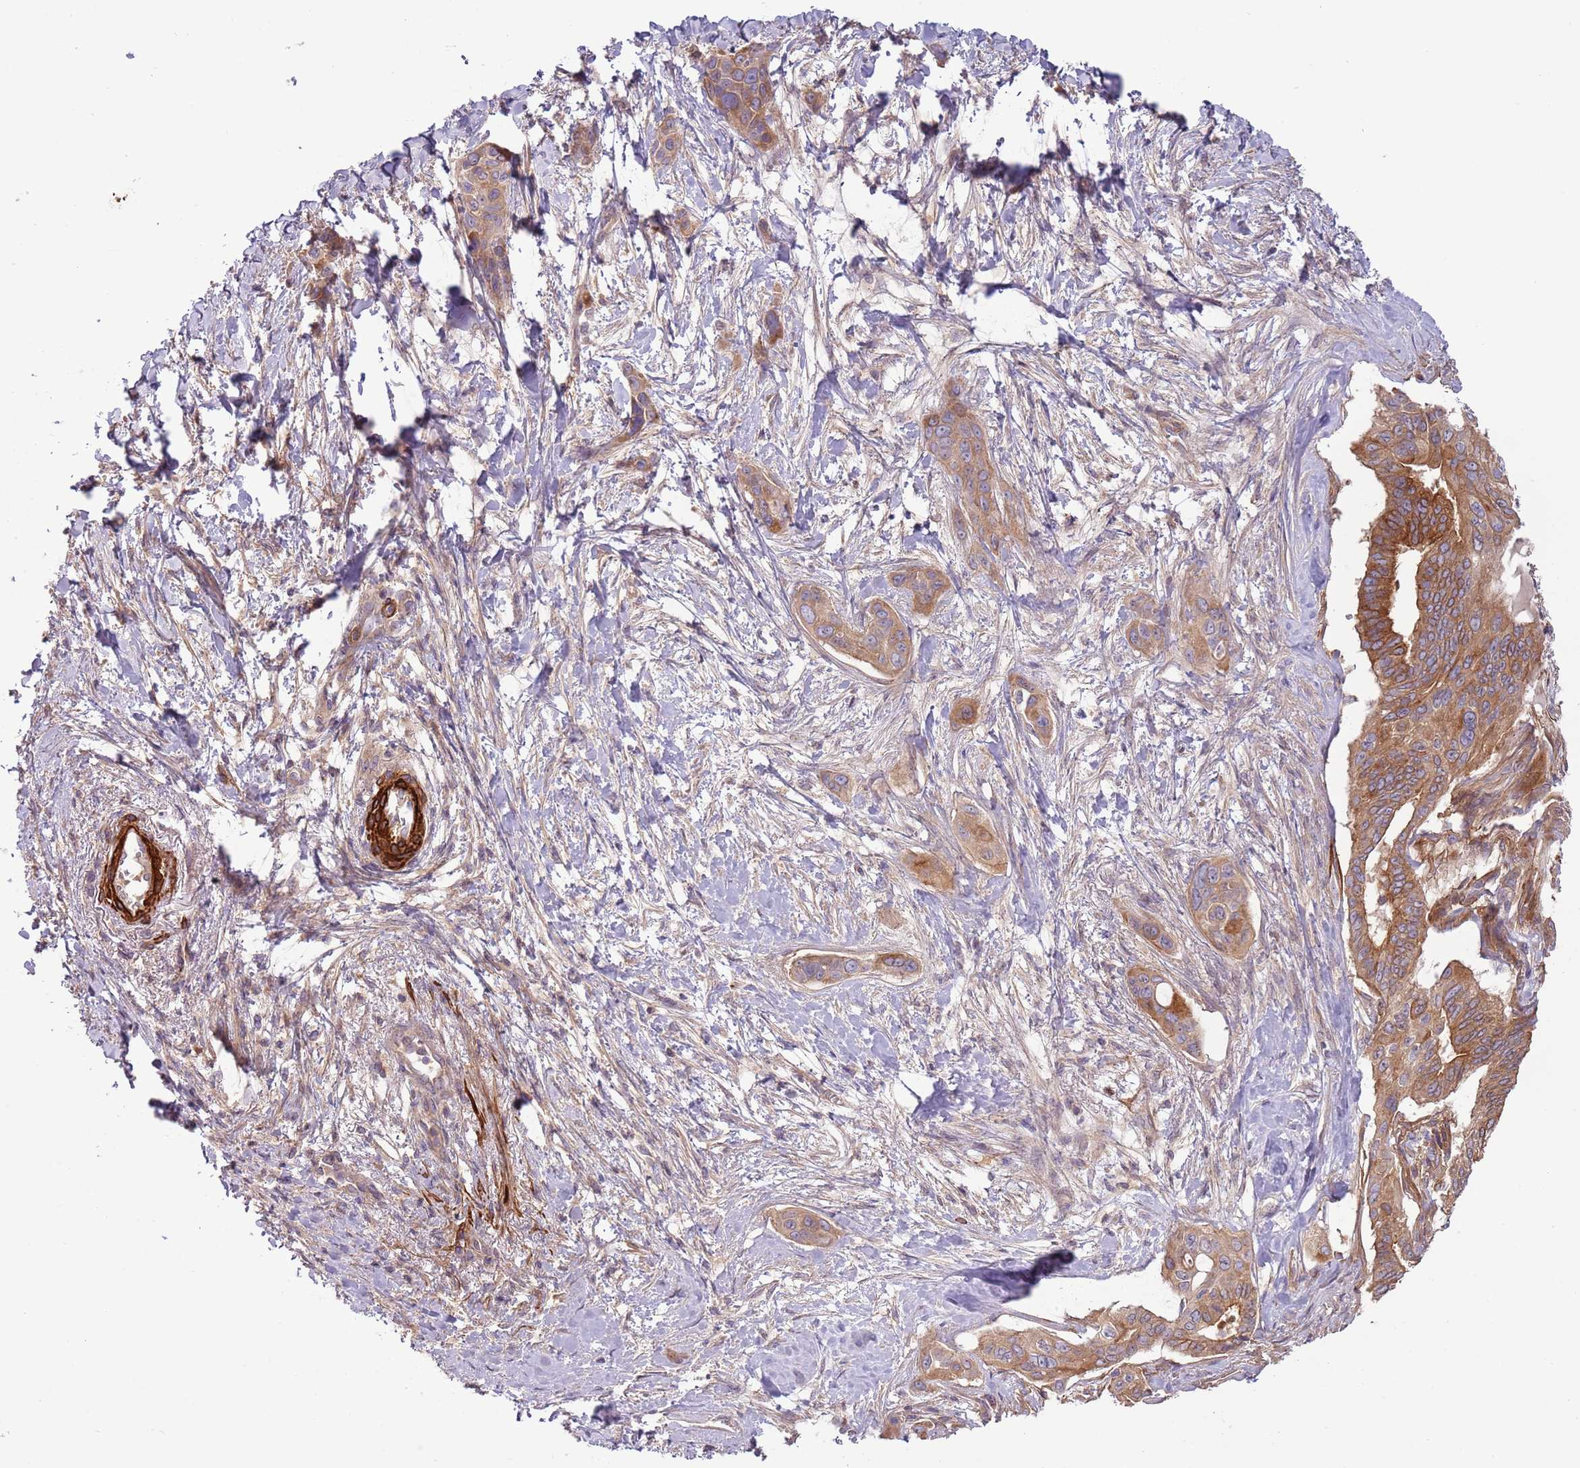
{"staining": {"intensity": "moderate", "quantity": ">75%", "location": "cytoplasmic/membranous"}, "tissue": "pancreatic cancer", "cell_type": "Tumor cells", "image_type": "cancer", "snomed": [{"axis": "morphology", "description": "Adenocarcinoma, NOS"}, {"axis": "topography", "description": "Pancreas"}], "caption": "Protein staining demonstrates moderate cytoplasmic/membranous positivity in about >75% of tumor cells in pancreatic adenocarcinoma.", "gene": "RNF128", "patient": {"sex": "male", "age": 72}}